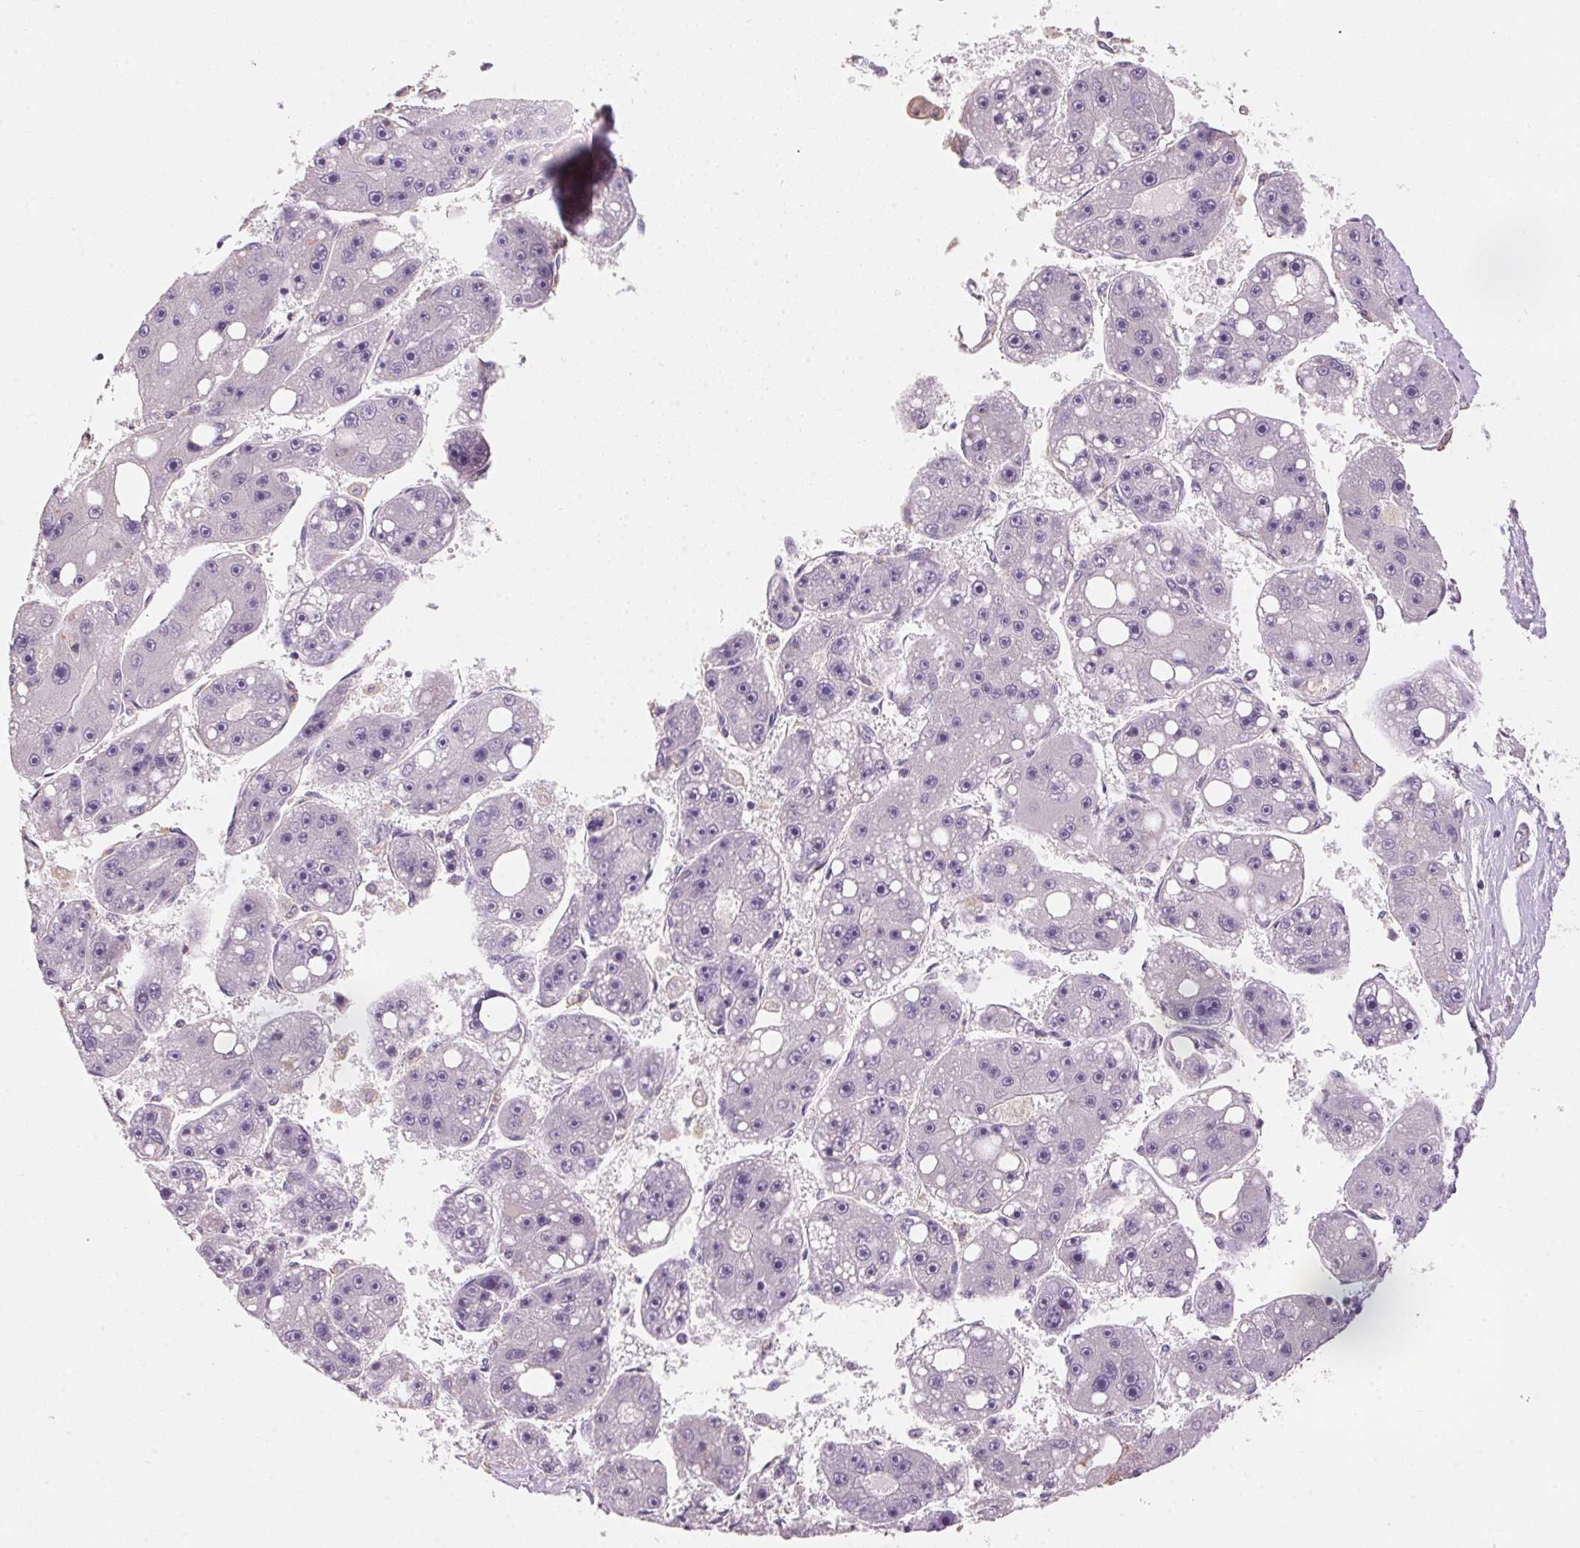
{"staining": {"intensity": "negative", "quantity": "none", "location": "none"}, "tissue": "liver cancer", "cell_type": "Tumor cells", "image_type": "cancer", "snomed": [{"axis": "morphology", "description": "Carcinoma, Hepatocellular, NOS"}, {"axis": "topography", "description": "Liver"}], "caption": "Liver cancer stained for a protein using immunohistochemistry (IHC) reveals no positivity tumor cells.", "gene": "LYZL6", "patient": {"sex": "female", "age": 61}}